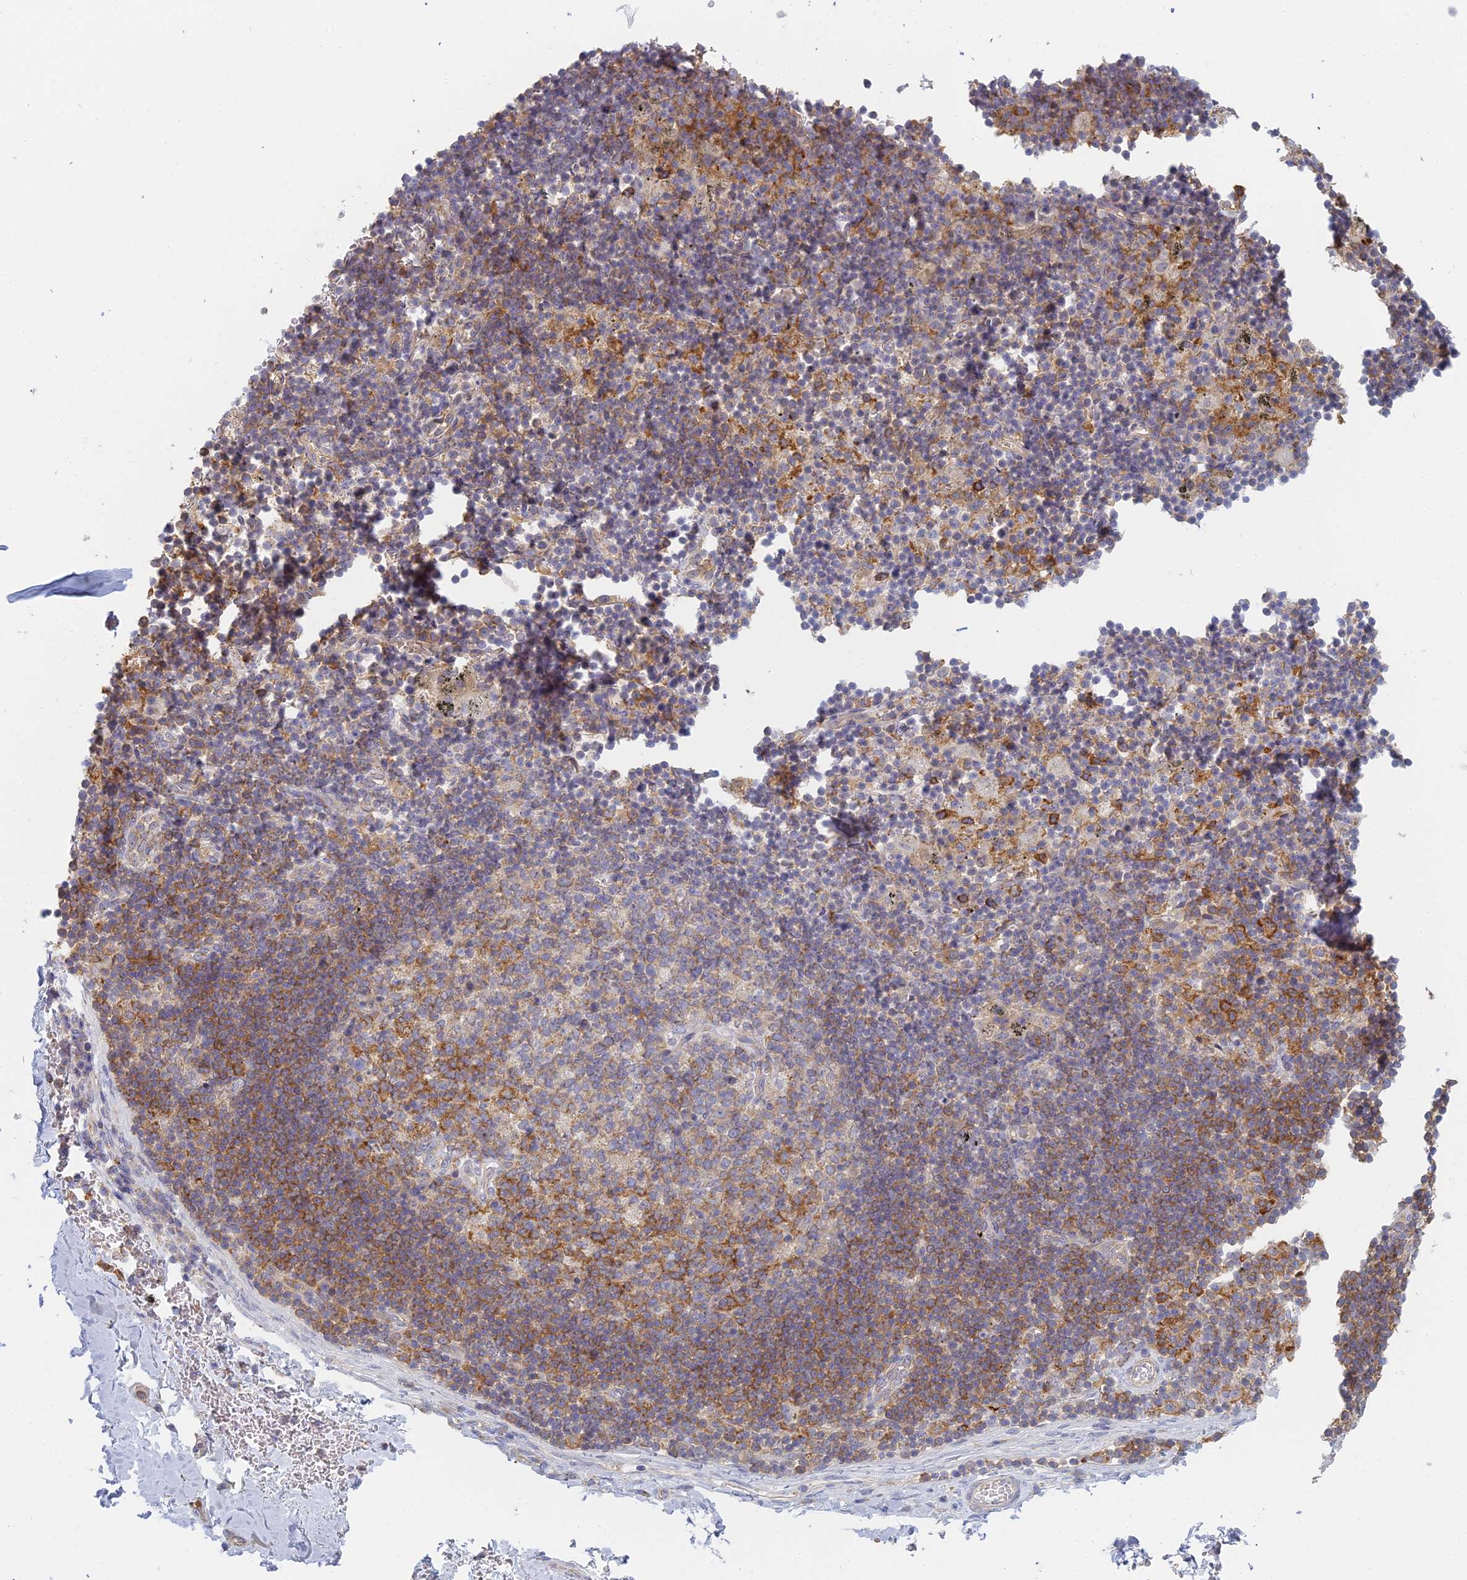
{"staining": {"intensity": "negative", "quantity": "none", "location": "none"}, "tissue": "adipose tissue", "cell_type": "Adipocytes", "image_type": "normal", "snomed": [{"axis": "morphology", "description": "Normal tissue, NOS"}, {"axis": "topography", "description": "Lymph node"}, {"axis": "topography", "description": "Cartilage tissue"}, {"axis": "topography", "description": "Bronchus"}], "caption": "IHC of benign adipose tissue exhibits no expression in adipocytes. (Brightfield microscopy of DAB (3,3'-diaminobenzidine) immunohistochemistry (IHC) at high magnification).", "gene": "STRN4", "patient": {"sex": "male", "age": 63}}